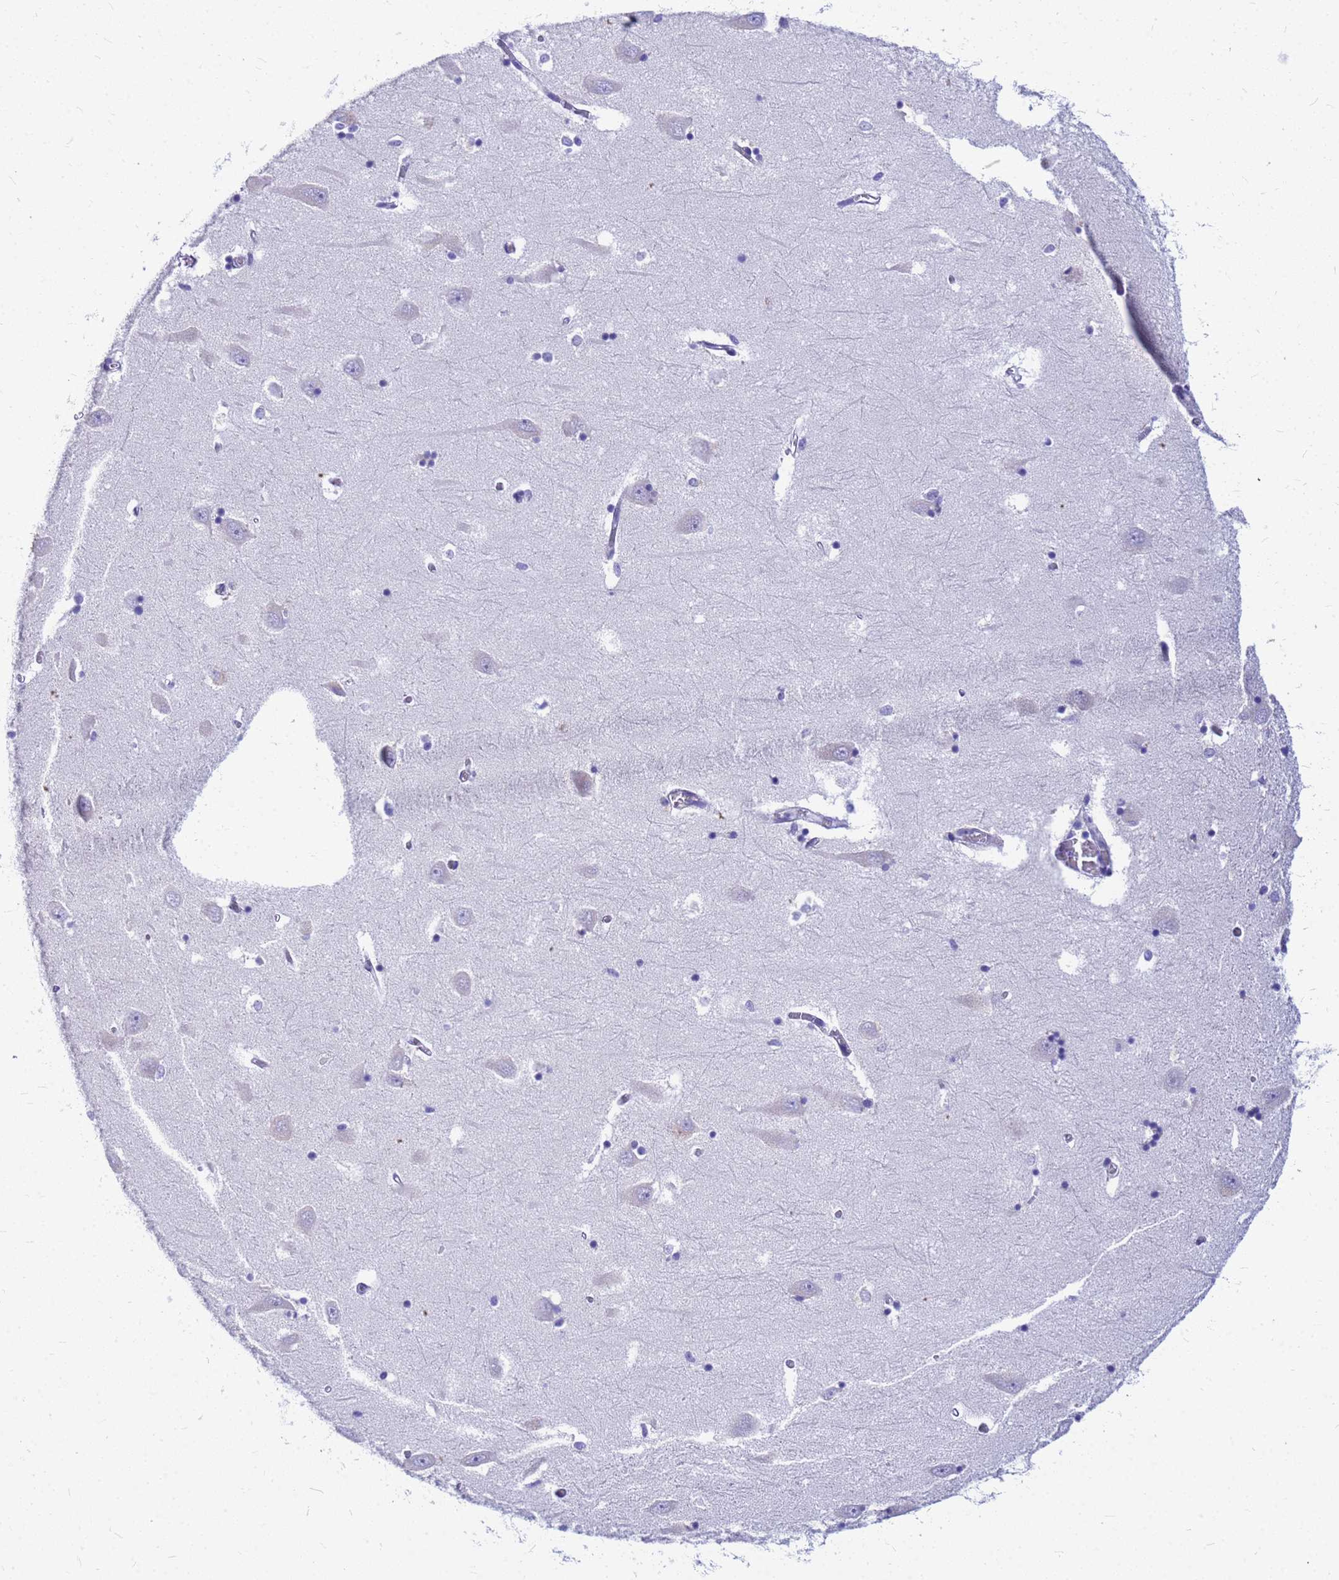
{"staining": {"intensity": "negative", "quantity": "none", "location": "none"}, "tissue": "hippocampus", "cell_type": "Glial cells", "image_type": "normal", "snomed": [{"axis": "morphology", "description": "Normal tissue, NOS"}, {"axis": "topography", "description": "Hippocampus"}], "caption": "IHC image of unremarkable hippocampus stained for a protein (brown), which reveals no positivity in glial cells. (DAB immunohistochemistry, high magnification).", "gene": "DPRX", "patient": {"sex": "male", "age": 70}}